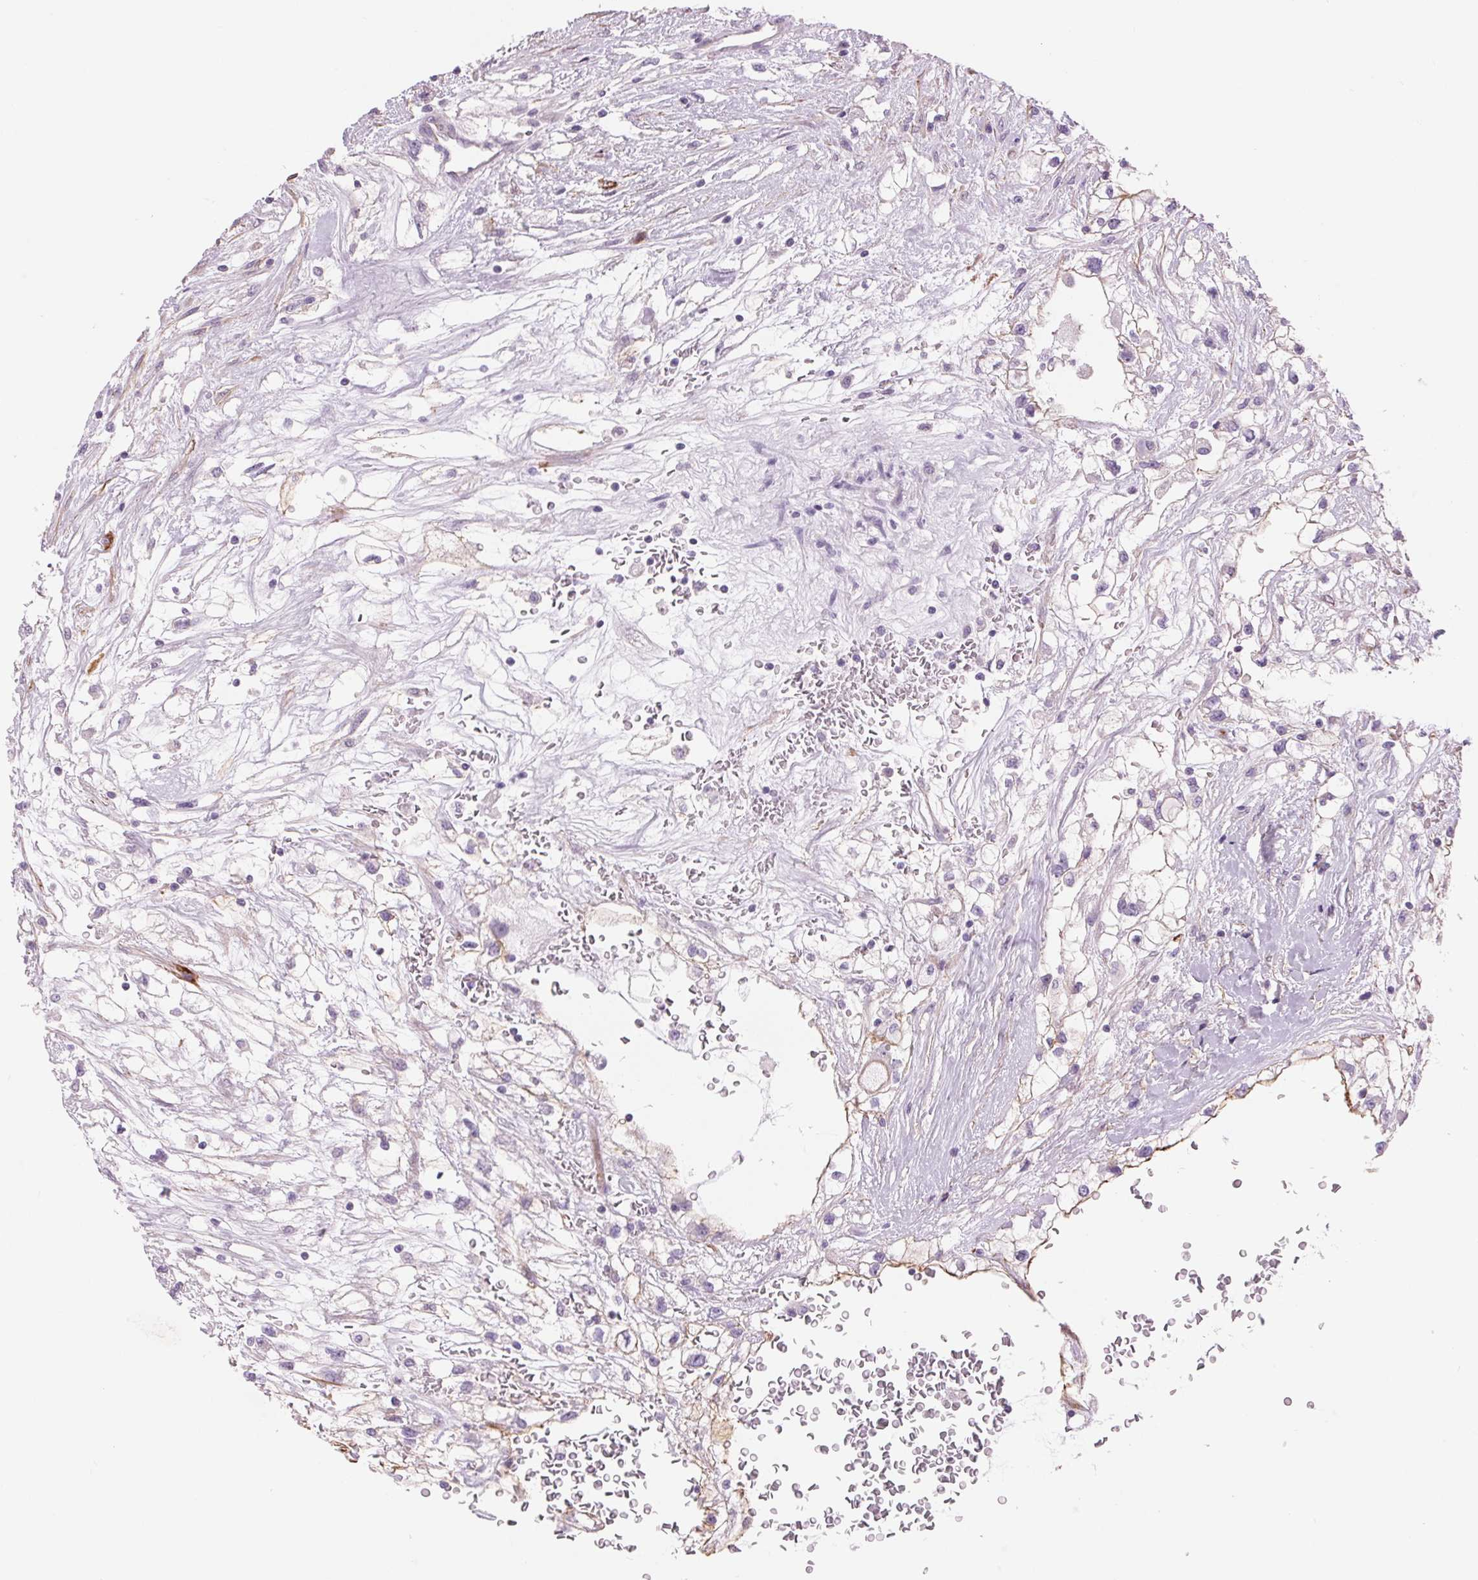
{"staining": {"intensity": "negative", "quantity": "none", "location": "none"}, "tissue": "renal cancer", "cell_type": "Tumor cells", "image_type": "cancer", "snomed": [{"axis": "morphology", "description": "Adenocarcinoma, NOS"}, {"axis": "topography", "description": "Kidney"}], "caption": "Immunohistochemical staining of human renal cancer (adenocarcinoma) shows no significant positivity in tumor cells.", "gene": "DIXDC1", "patient": {"sex": "male", "age": 59}}